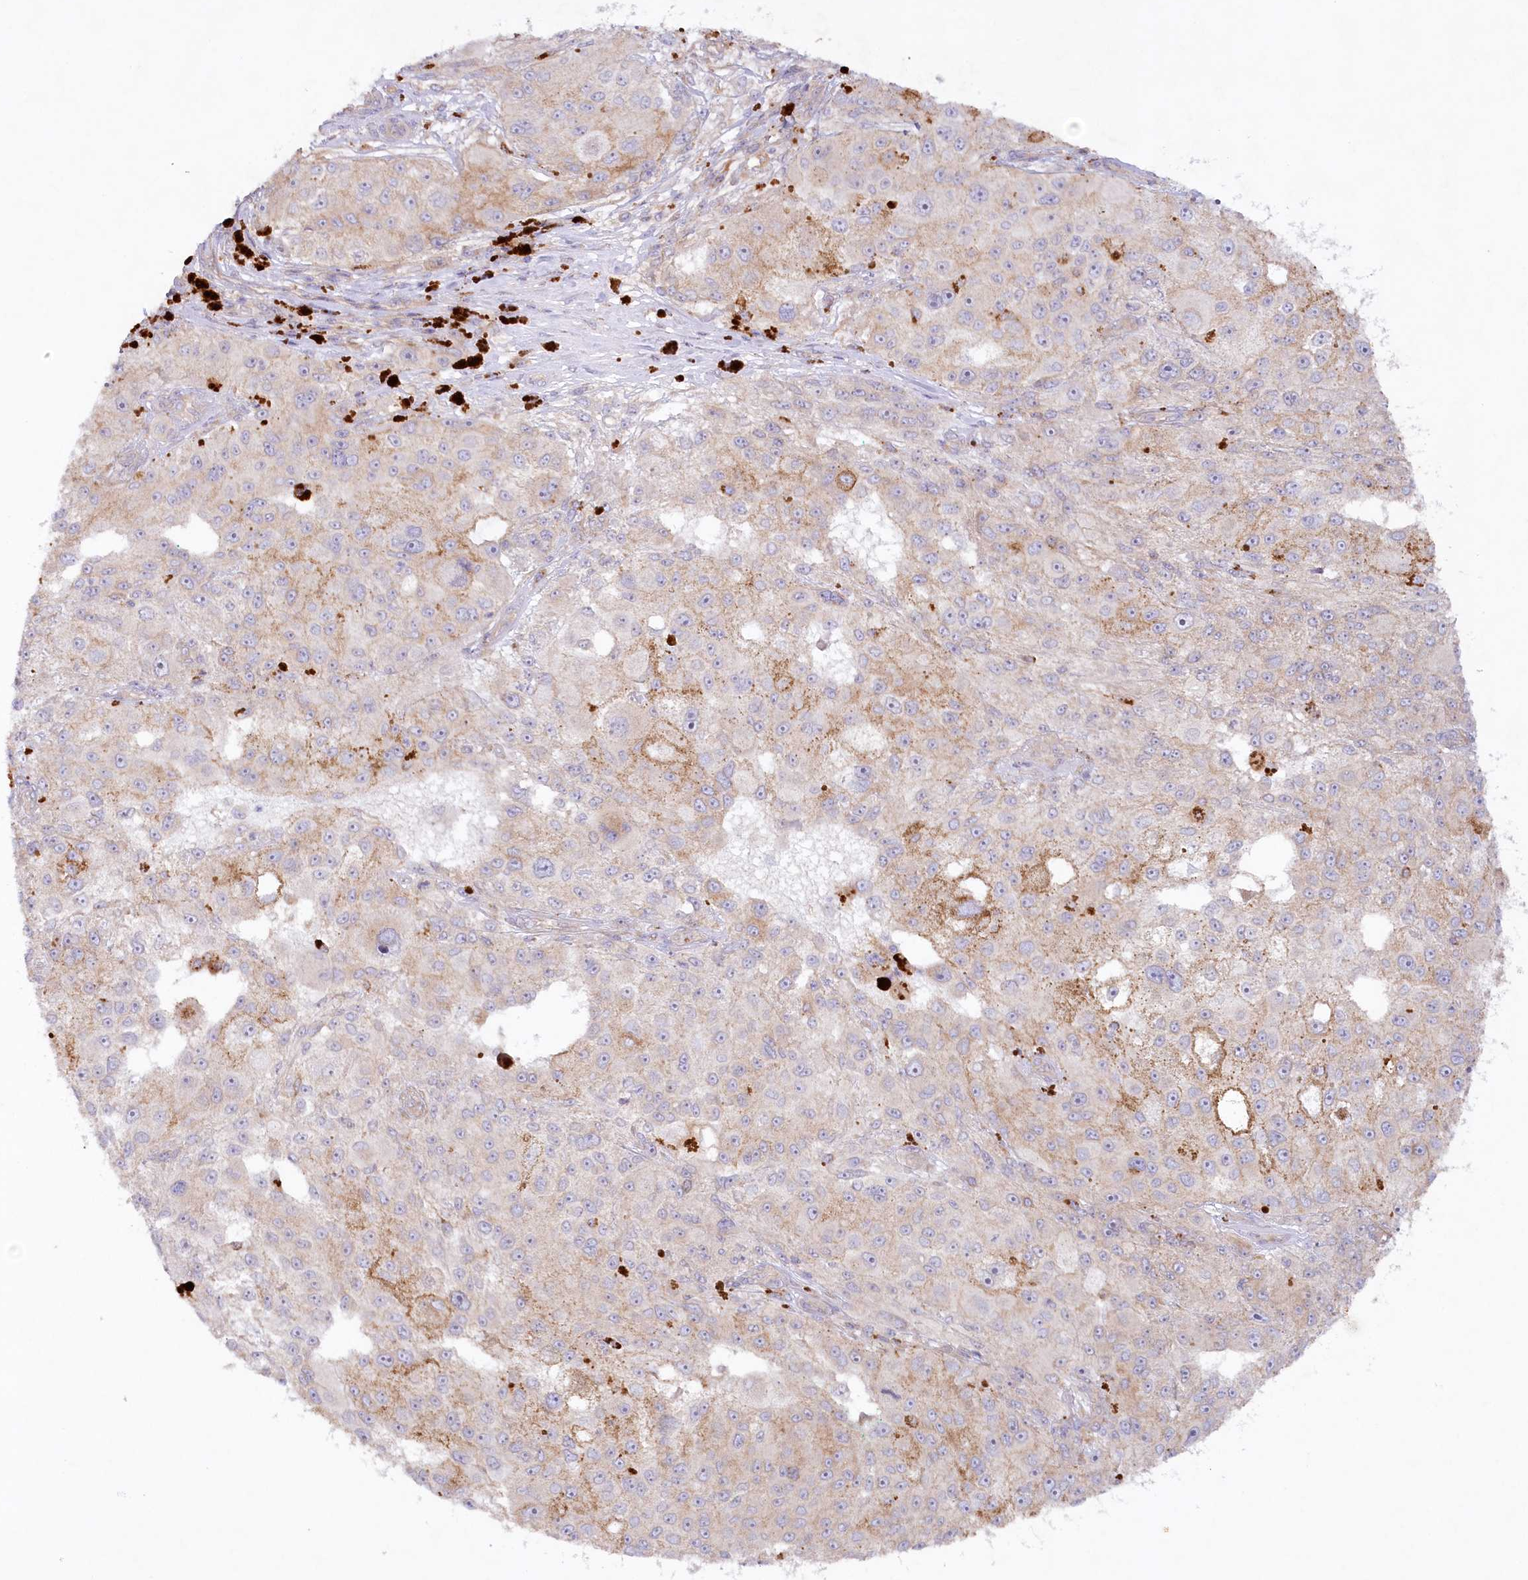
{"staining": {"intensity": "negative", "quantity": "none", "location": "none"}, "tissue": "melanoma", "cell_type": "Tumor cells", "image_type": "cancer", "snomed": [{"axis": "morphology", "description": "Necrosis, NOS"}, {"axis": "morphology", "description": "Malignant melanoma, NOS"}, {"axis": "topography", "description": "Skin"}], "caption": "High magnification brightfield microscopy of malignant melanoma stained with DAB (brown) and counterstained with hematoxylin (blue): tumor cells show no significant staining.", "gene": "TNIP1", "patient": {"sex": "female", "age": 87}}